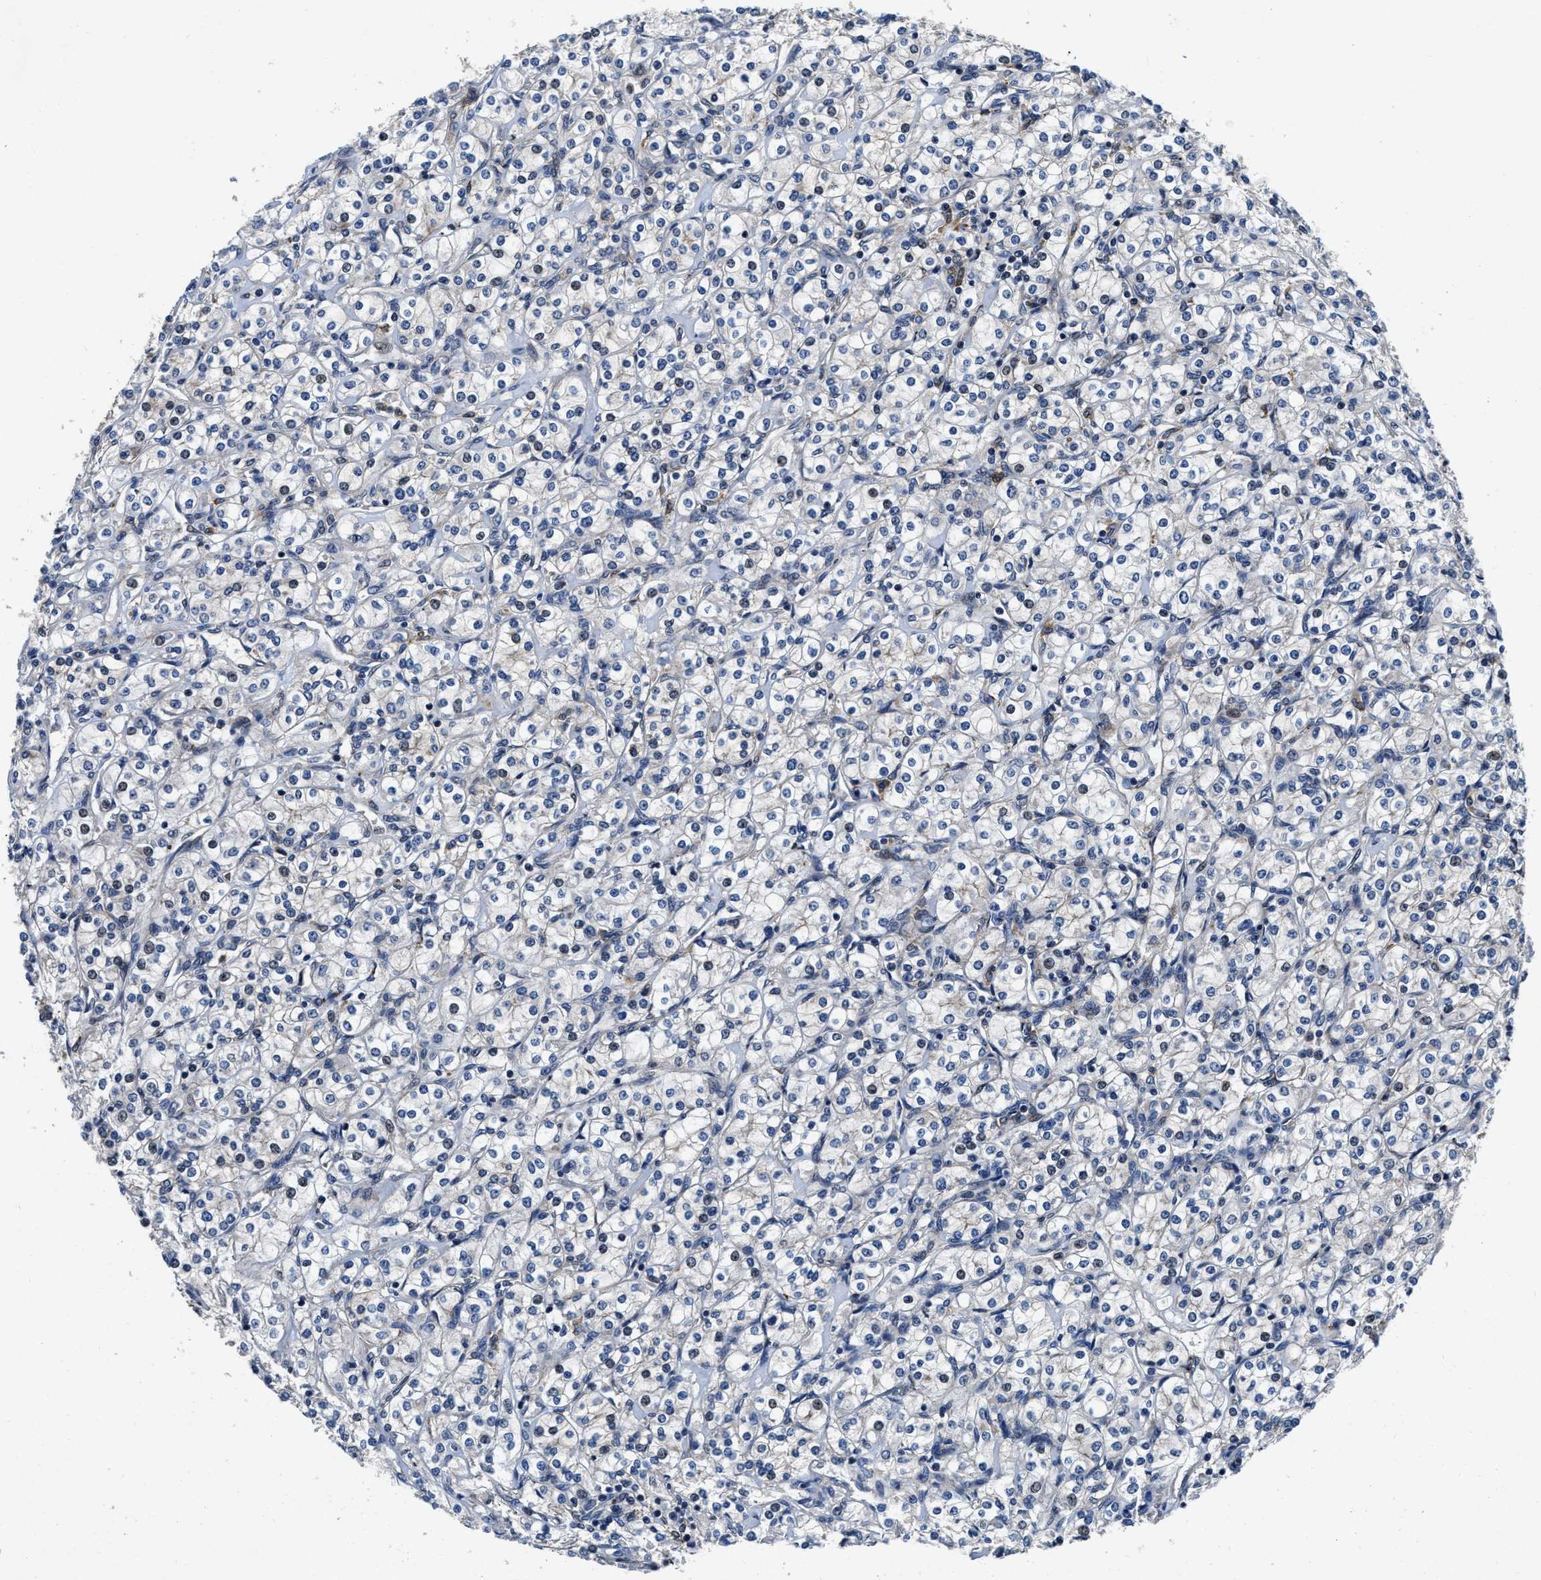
{"staining": {"intensity": "negative", "quantity": "none", "location": "none"}, "tissue": "renal cancer", "cell_type": "Tumor cells", "image_type": "cancer", "snomed": [{"axis": "morphology", "description": "Adenocarcinoma, NOS"}, {"axis": "topography", "description": "Kidney"}], "caption": "High magnification brightfield microscopy of adenocarcinoma (renal) stained with DAB (brown) and counterstained with hematoxylin (blue): tumor cells show no significant expression.", "gene": "C2orf66", "patient": {"sex": "male", "age": 77}}